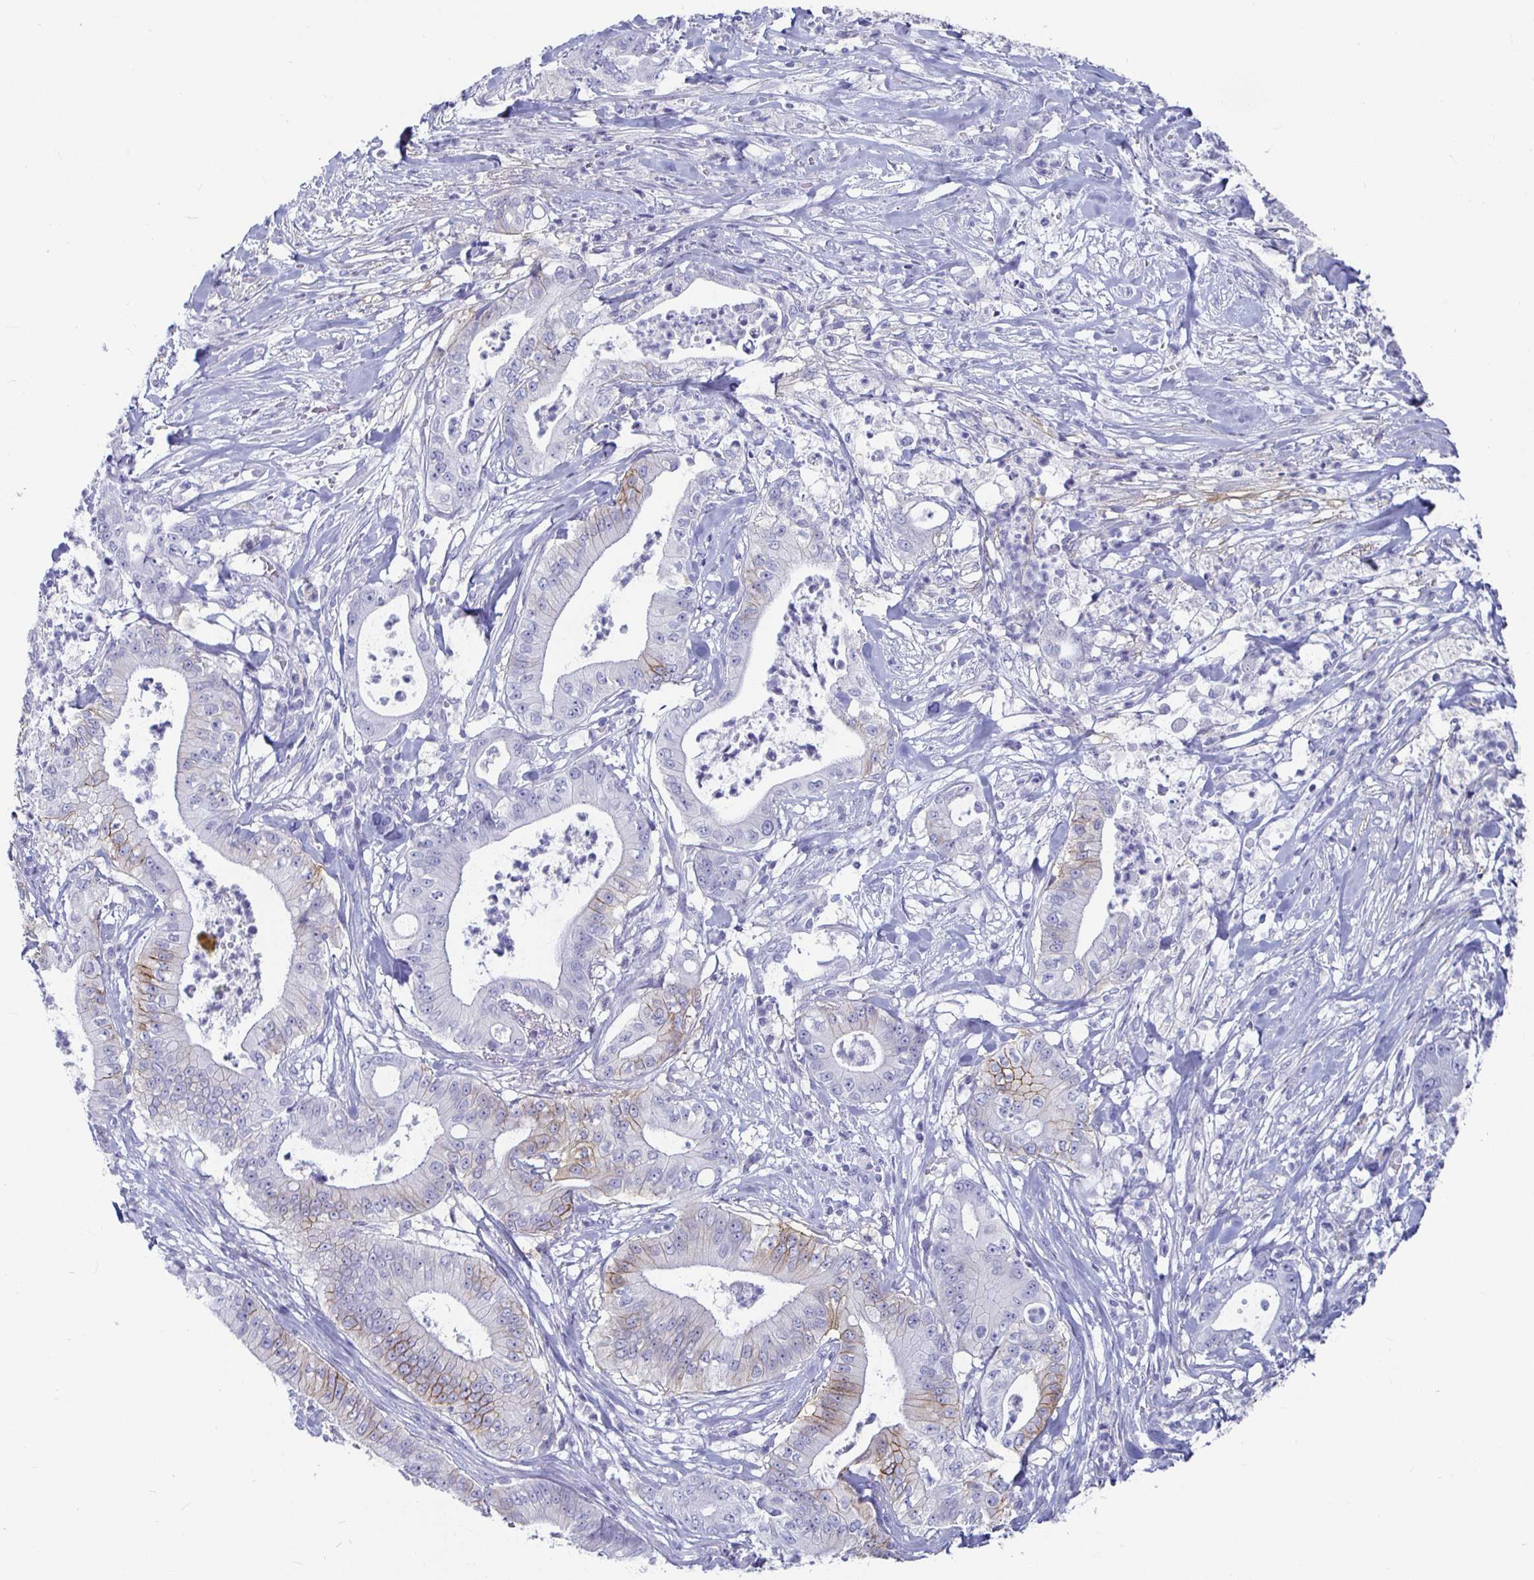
{"staining": {"intensity": "weak", "quantity": "<25%", "location": "cytoplasmic/membranous"}, "tissue": "pancreatic cancer", "cell_type": "Tumor cells", "image_type": "cancer", "snomed": [{"axis": "morphology", "description": "Adenocarcinoma, NOS"}, {"axis": "topography", "description": "Pancreas"}], "caption": "IHC of human pancreatic cancer (adenocarcinoma) demonstrates no expression in tumor cells. (DAB immunohistochemistry (IHC), high magnification).", "gene": "CA9", "patient": {"sex": "male", "age": 71}}